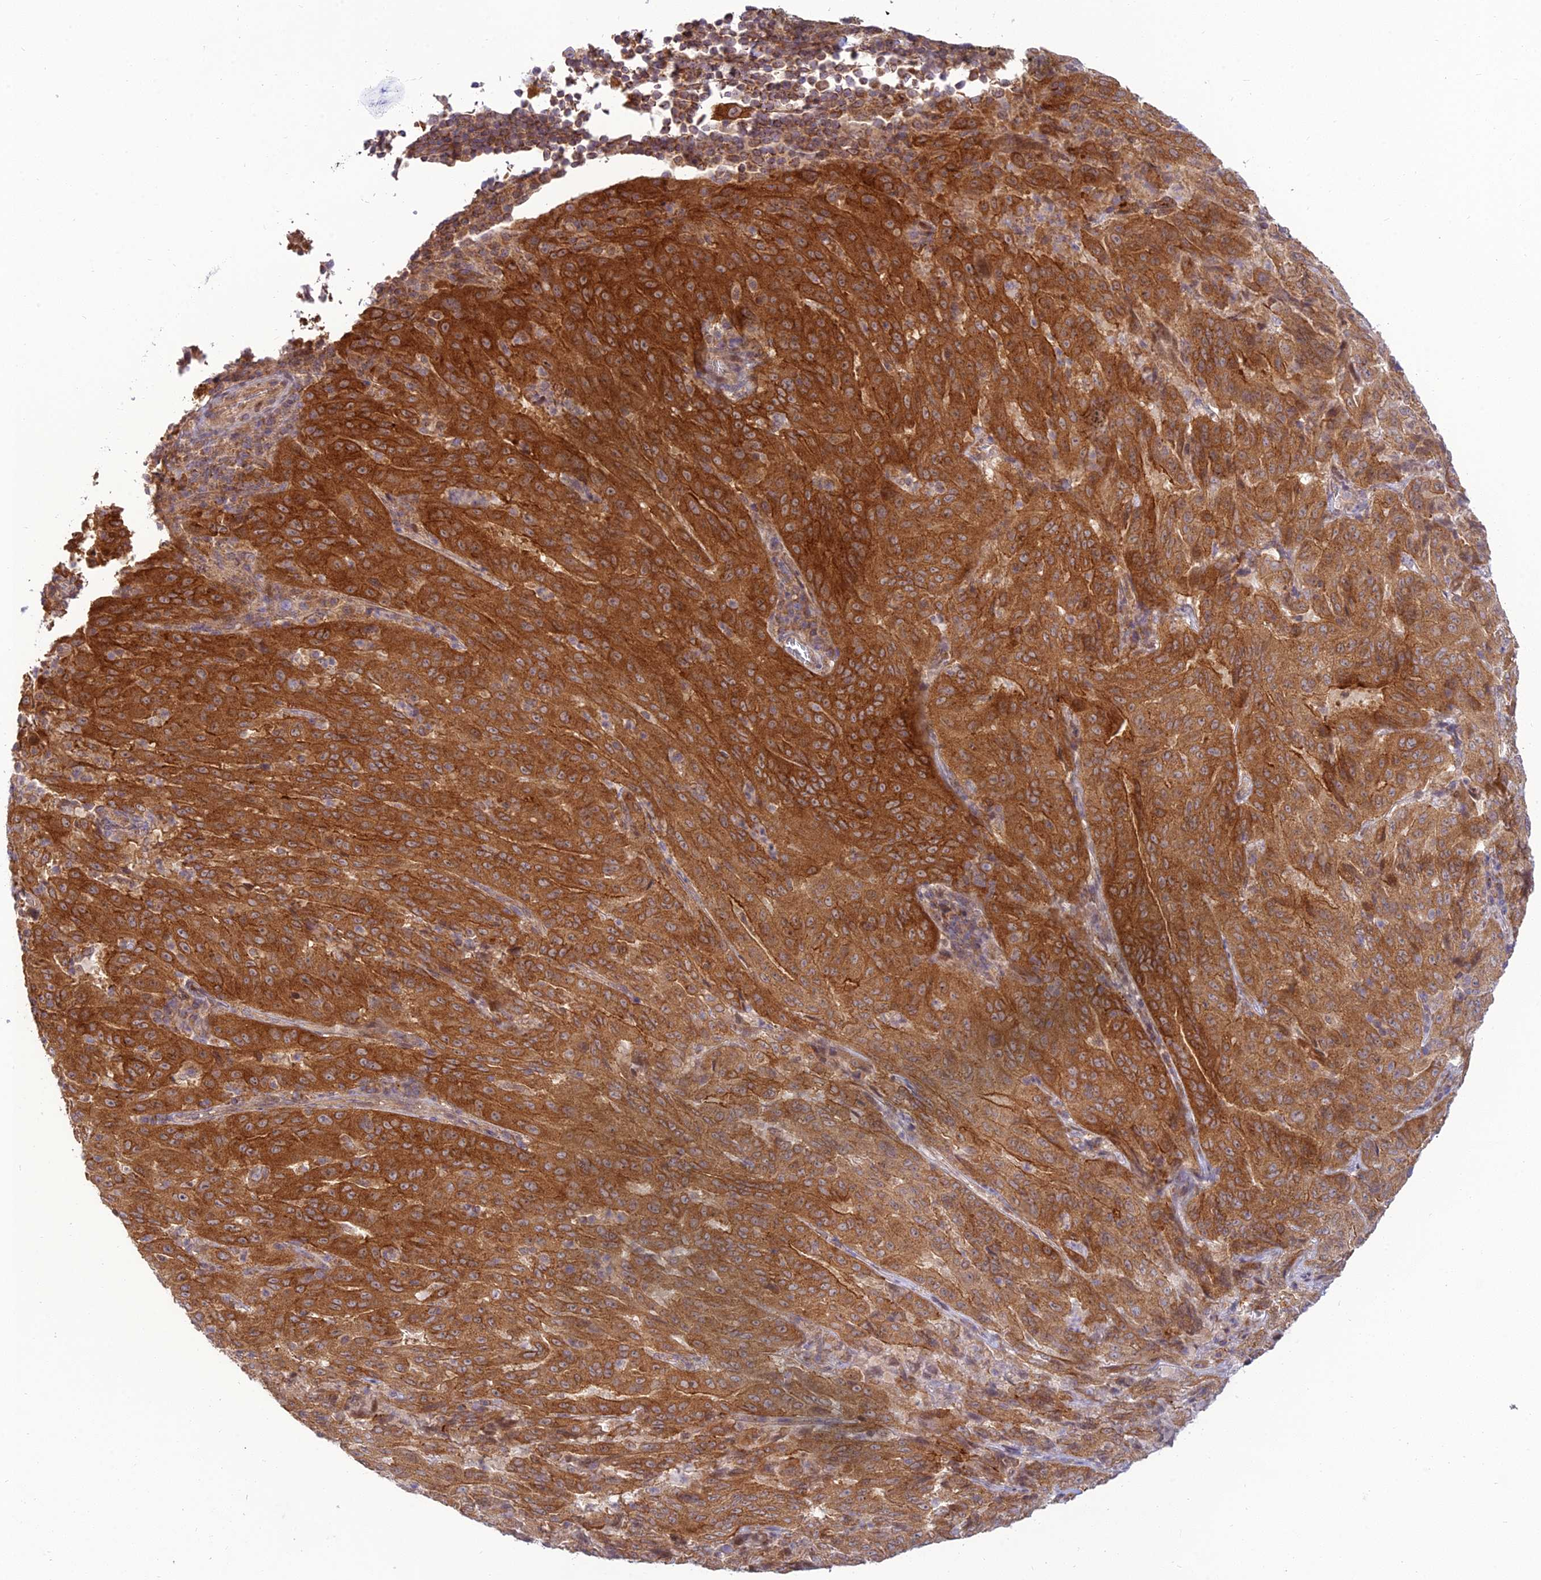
{"staining": {"intensity": "strong", "quantity": ">75%", "location": "cytoplasmic/membranous"}, "tissue": "pancreatic cancer", "cell_type": "Tumor cells", "image_type": "cancer", "snomed": [{"axis": "morphology", "description": "Adenocarcinoma, NOS"}, {"axis": "topography", "description": "Pancreas"}], "caption": "A brown stain highlights strong cytoplasmic/membranous expression of a protein in human pancreatic cancer tumor cells.", "gene": "HOOK2", "patient": {"sex": "male", "age": 63}}